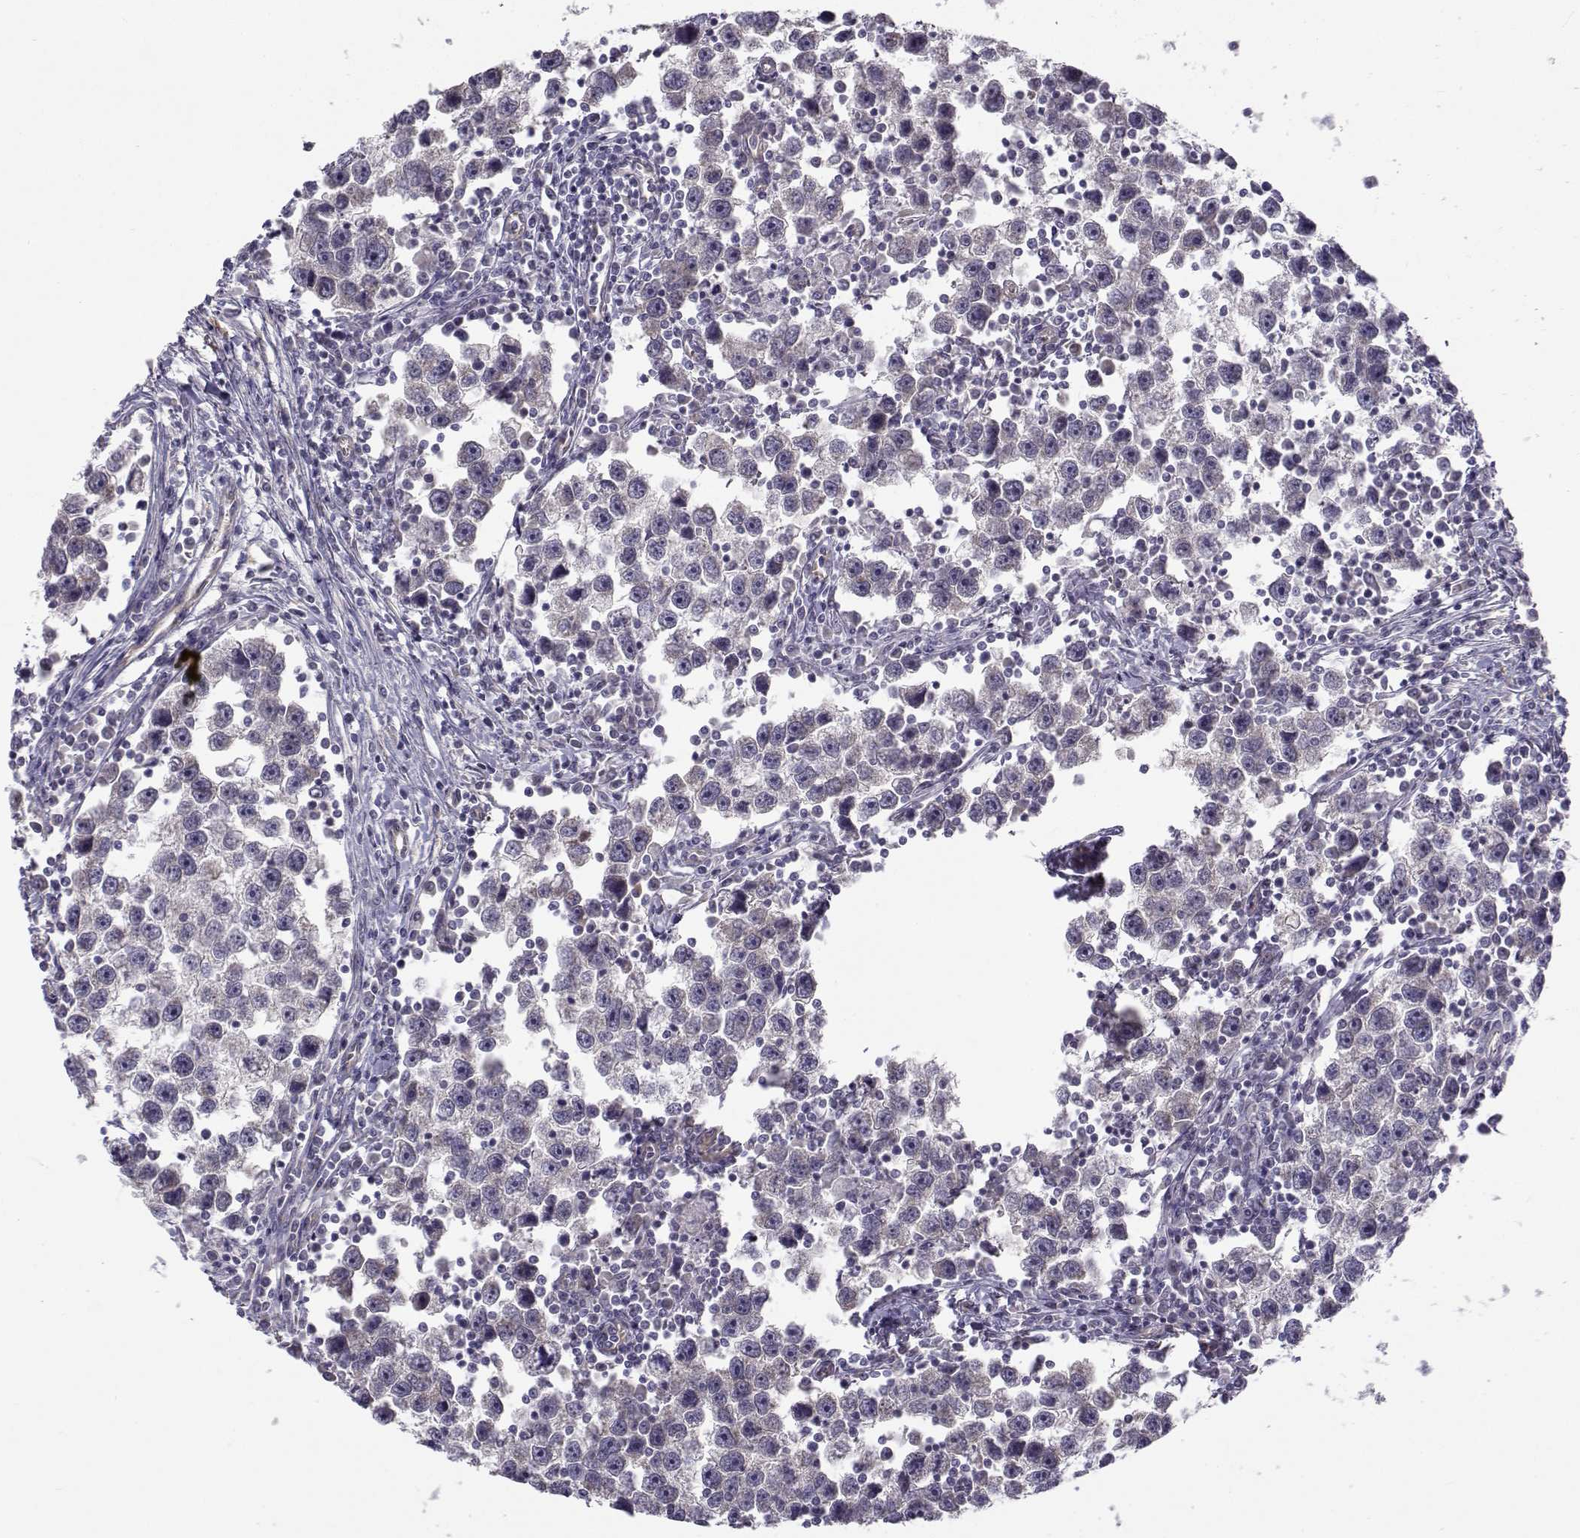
{"staining": {"intensity": "moderate", "quantity": "<25%", "location": "cytoplasmic/membranous"}, "tissue": "testis cancer", "cell_type": "Tumor cells", "image_type": "cancer", "snomed": [{"axis": "morphology", "description": "Seminoma, NOS"}, {"axis": "topography", "description": "Testis"}], "caption": "A histopathology image of testis cancer (seminoma) stained for a protein exhibits moderate cytoplasmic/membranous brown staining in tumor cells.", "gene": "BEND6", "patient": {"sex": "male", "age": 30}}